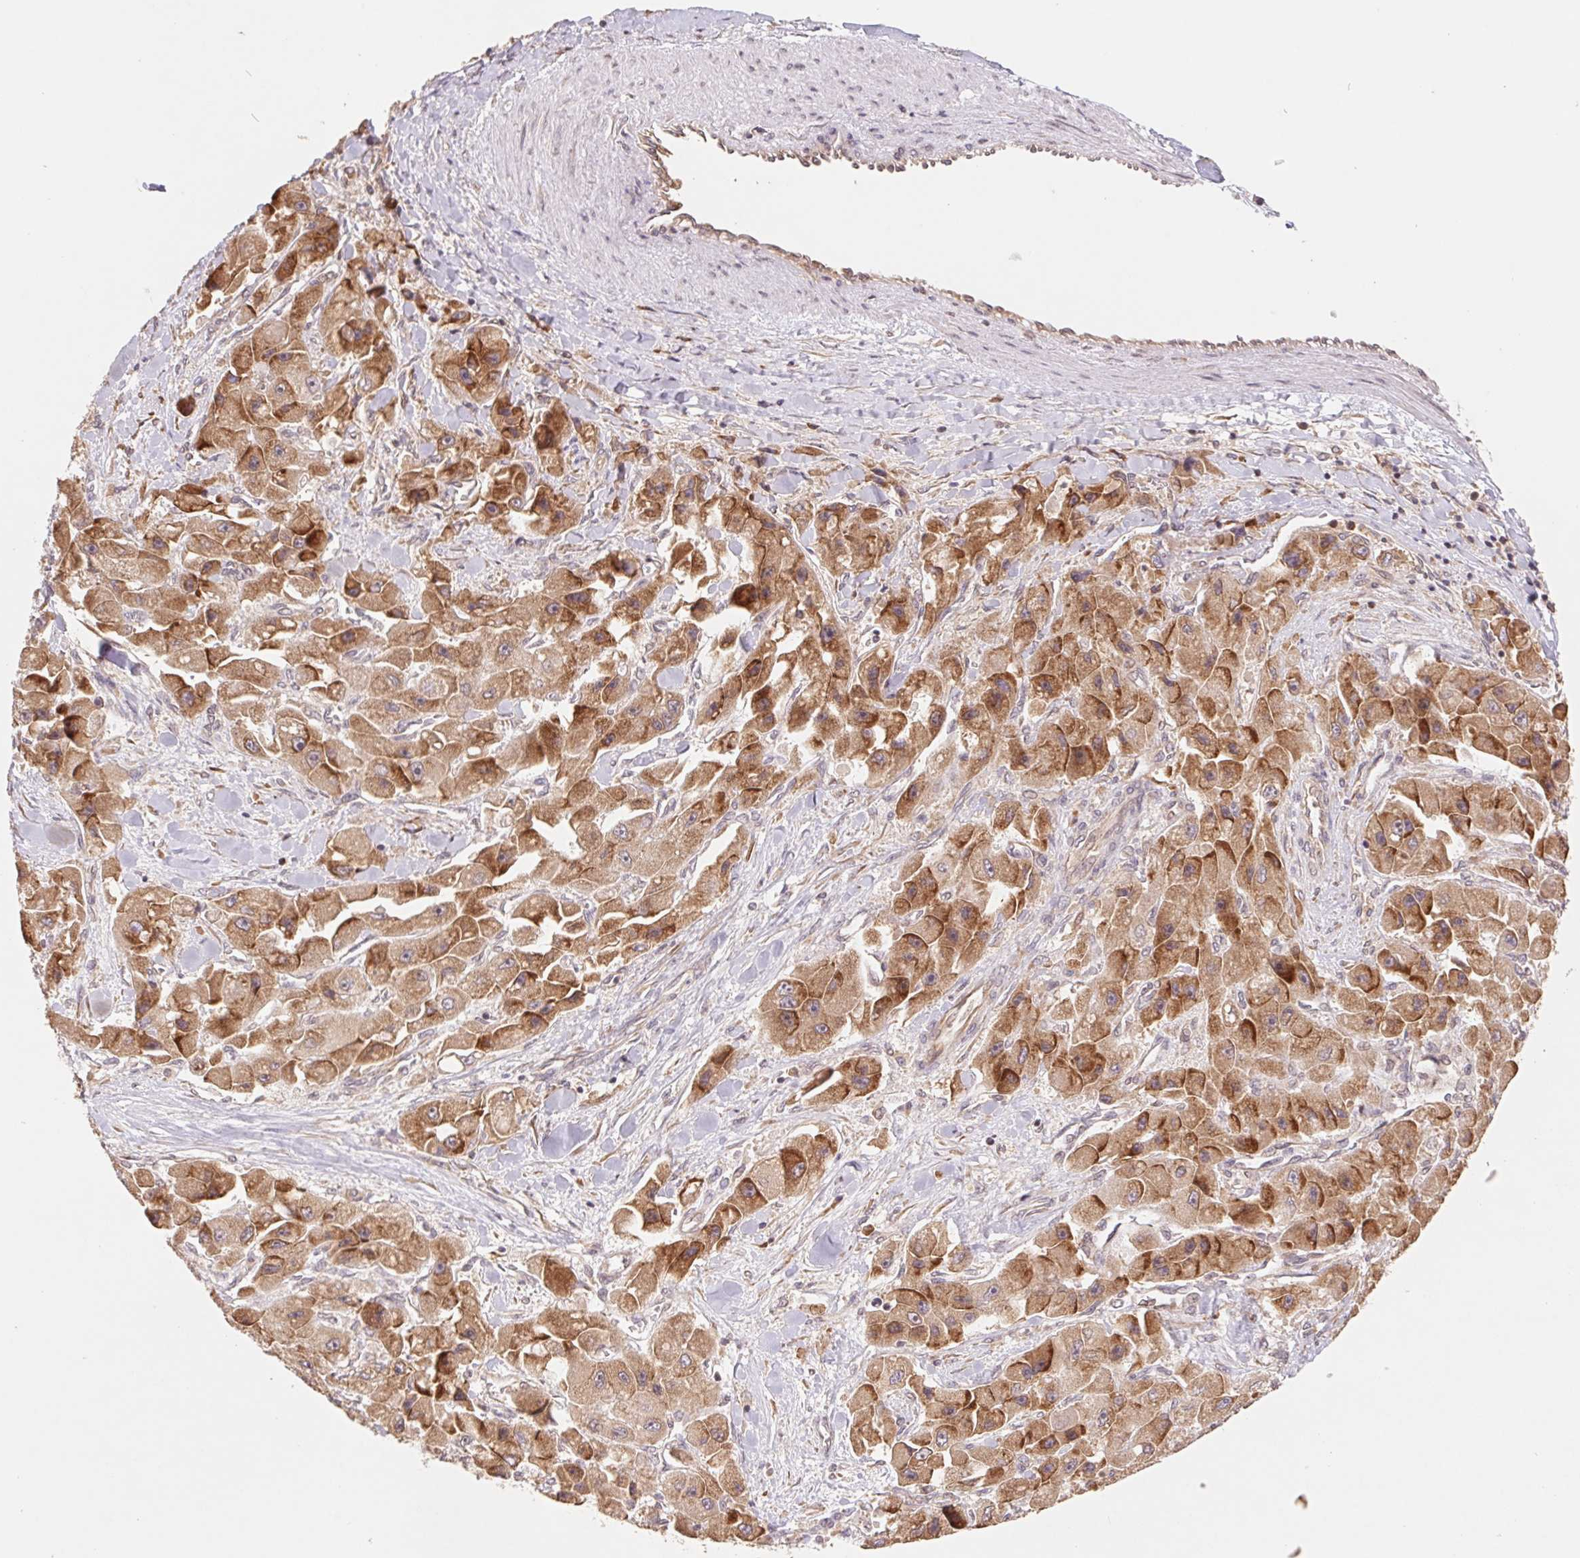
{"staining": {"intensity": "moderate", "quantity": ">75%", "location": "cytoplasmic/membranous"}, "tissue": "liver cancer", "cell_type": "Tumor cells", "image_type": "cancer", "snomed": [{"axis": "morphology", "description": "Carcinoma, Hepatocellular, NOS"}, {"axis": "topography", "description": "Liver"}], "caption": "Human liver hepatocellular carcinoma stained with a protein marker reveals moderate staining in tumor cells.", "gene": "RPL27A", "patient": {"sex": "male", "age": 24}}